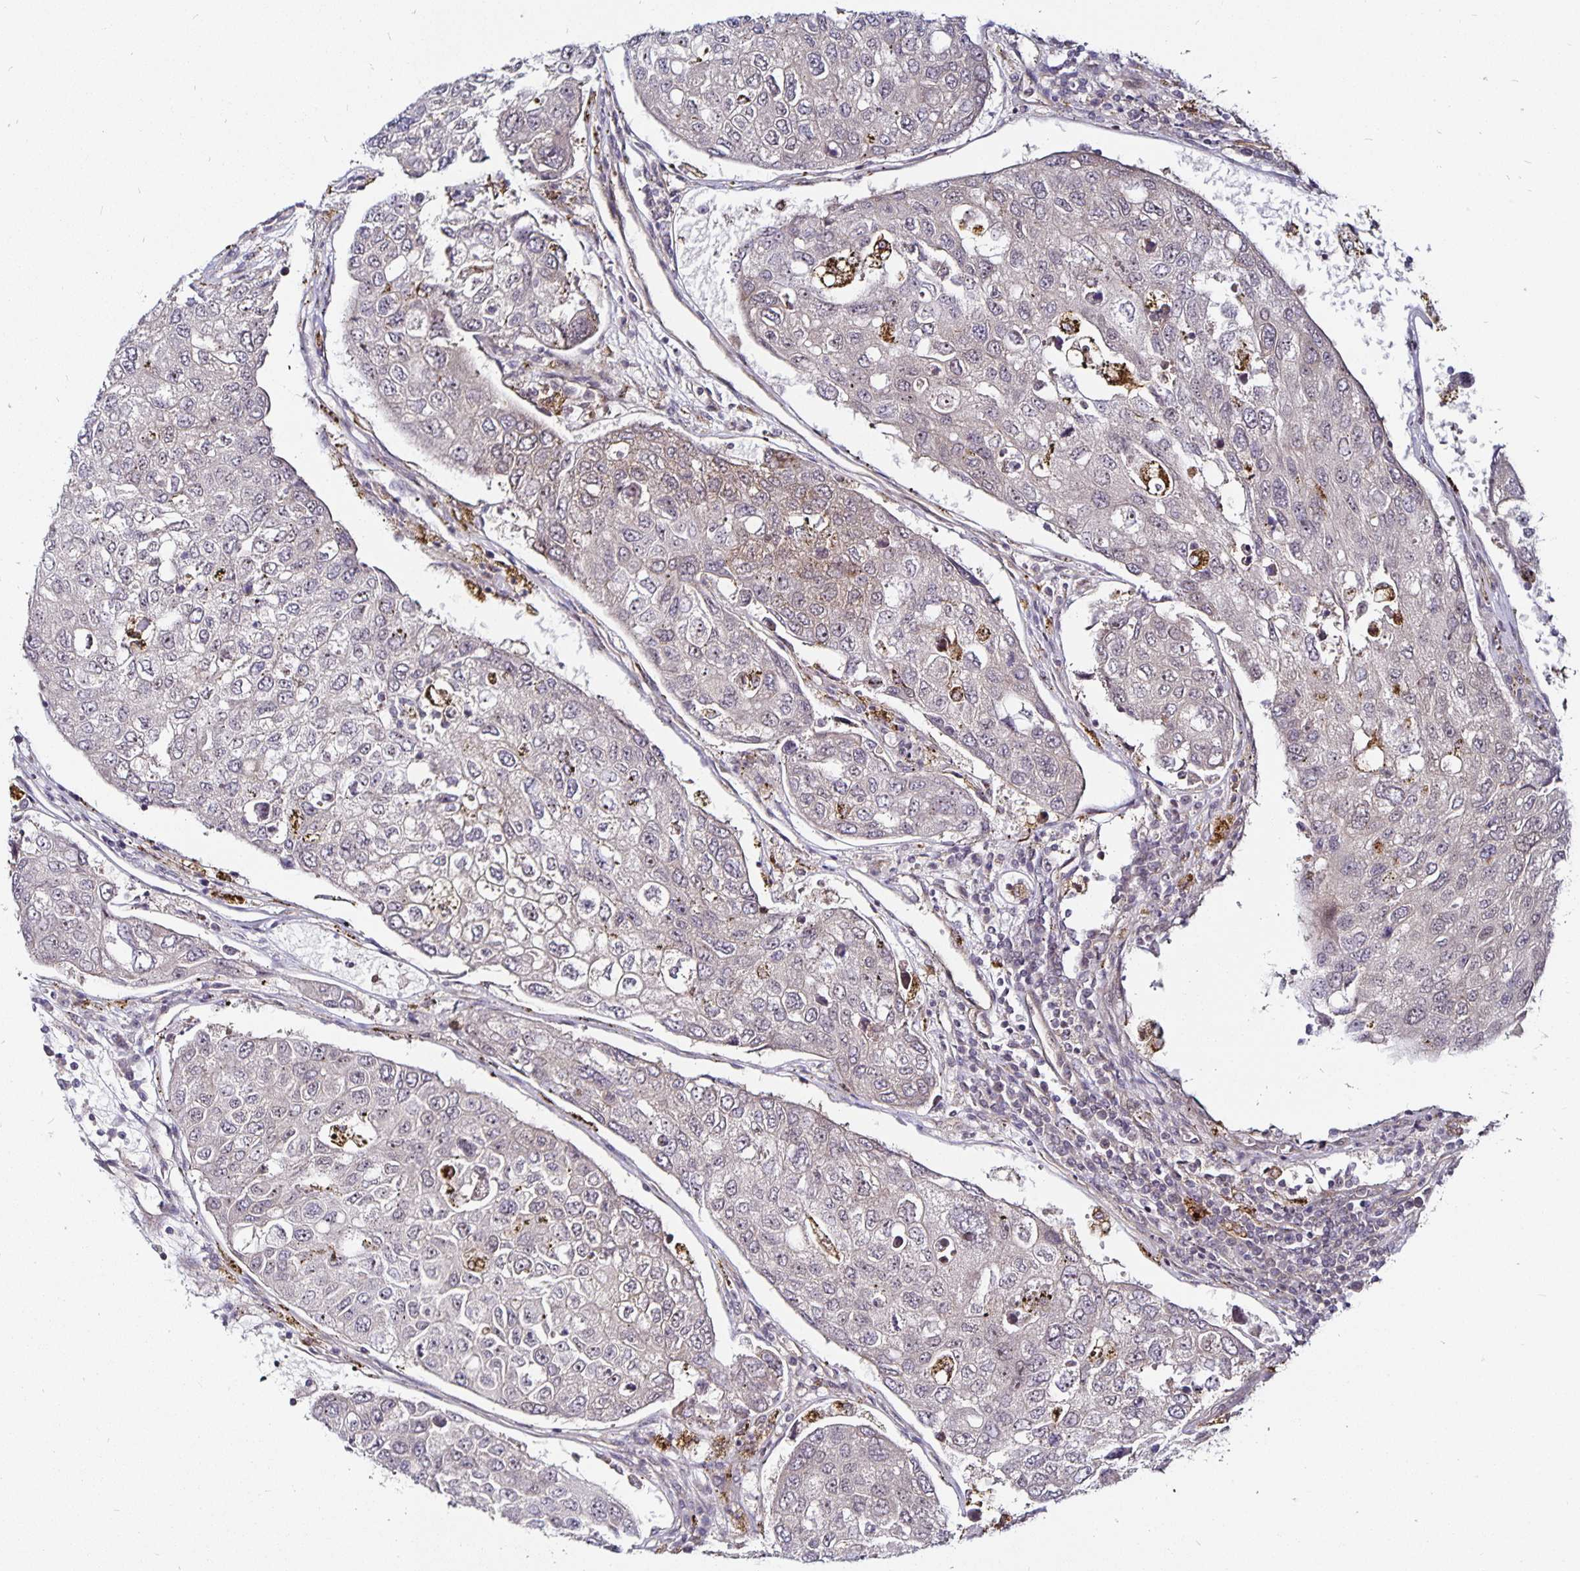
{"staining": {"intensity": "weak", "quantity": "<25%", "location": "cytoplasmic/membranous"}, "tissue": "urothelial cancer", "cell_type": "Tumor cells", "image_type": "cancer", "snomed": [{"axis": "morphology", "description": "Urothelial carcinoma, High grade"}, {"axis": "topography", "description": "Lymph node"}, {"axis": "topography", "description": "Urinary bladder"}], "caption": "IHC image of human urothelial cancer stained for a protein (brown), which demonstrates no expression in tumor cells.", "gene": "CYP27A1", "patient": {"sex": "male", "age": 51}}